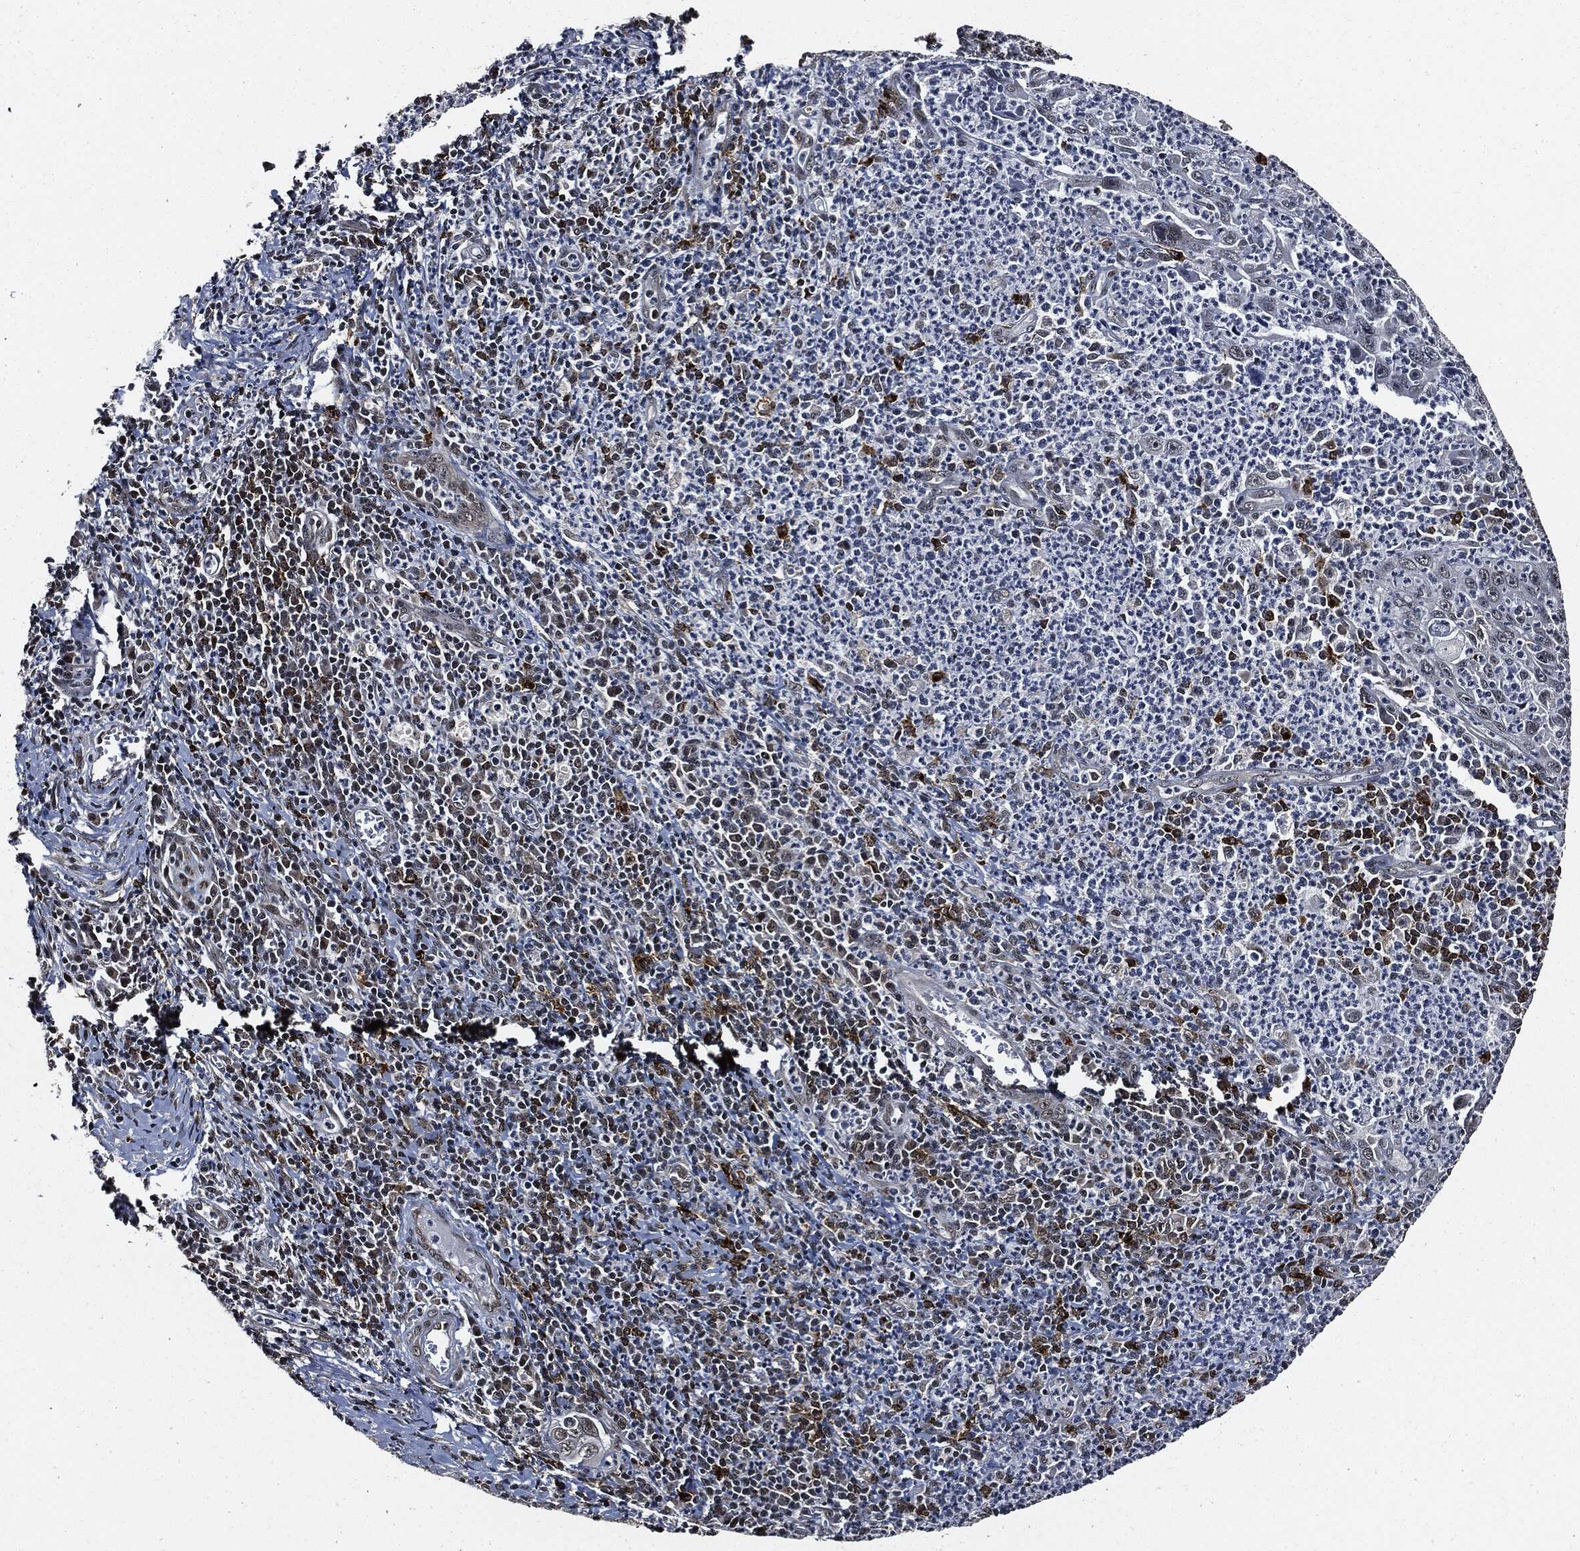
{"staining": {"intensity": "negative", "quantity": "none", "location": "none"}, "tissue": "cervical cancer", "cell_type": "Tumor cells", "image_type": "cancer", "snomed": [{"axis": "morphology", "description": "Squamous cell carcinoma, NOS"}, {"axis": "topography", "description": "Cervix"}], "caption": "Protein analysis of cervical cancer (squamous cell carcinoma) reveals no significant expression in tumor cells.", "gene": "SUGT1", "patient": {"sex": "female", "age": 26}}